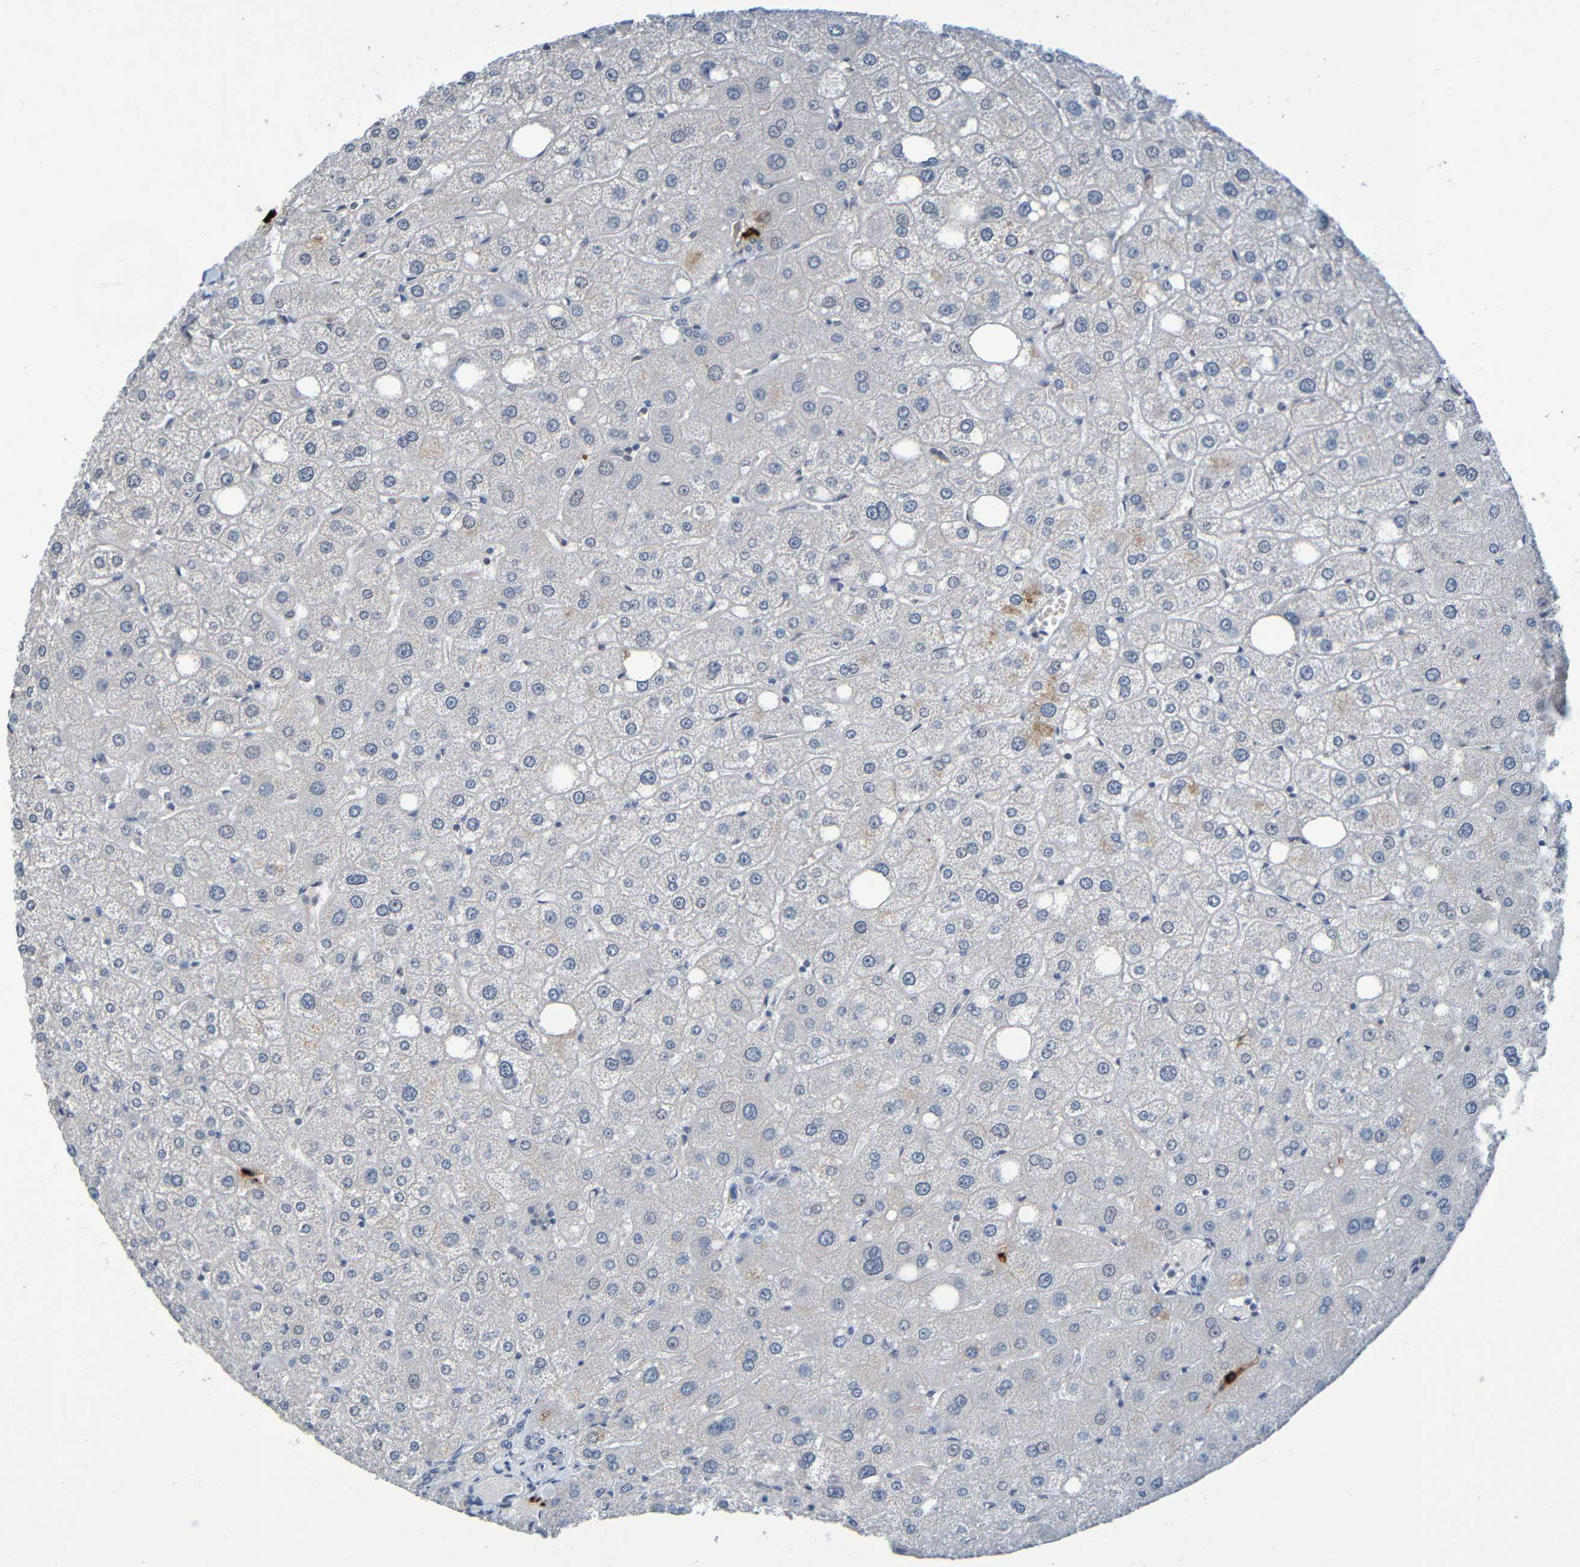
{"staining": {"intensity": "negative", "quantity": "none", "location": "none"}, "tissue": "liver", "cell_type": "Cholangiocytes", "image_type": "normal", "snomed": [{"axis": "morphology", "description": "Normal tissue, NOS"}, {"axis": "topography", "description": "Liver"}], "caption": "Immunohistochemistry (IHC) micrograph of benign liver: human liver stained with DAB demonstrates no significant protein positivity in cholangiocytes. Nuclei are stained in blue.", "gene": "C3AR1", "patient": {"sex": "male", "age": 73}}